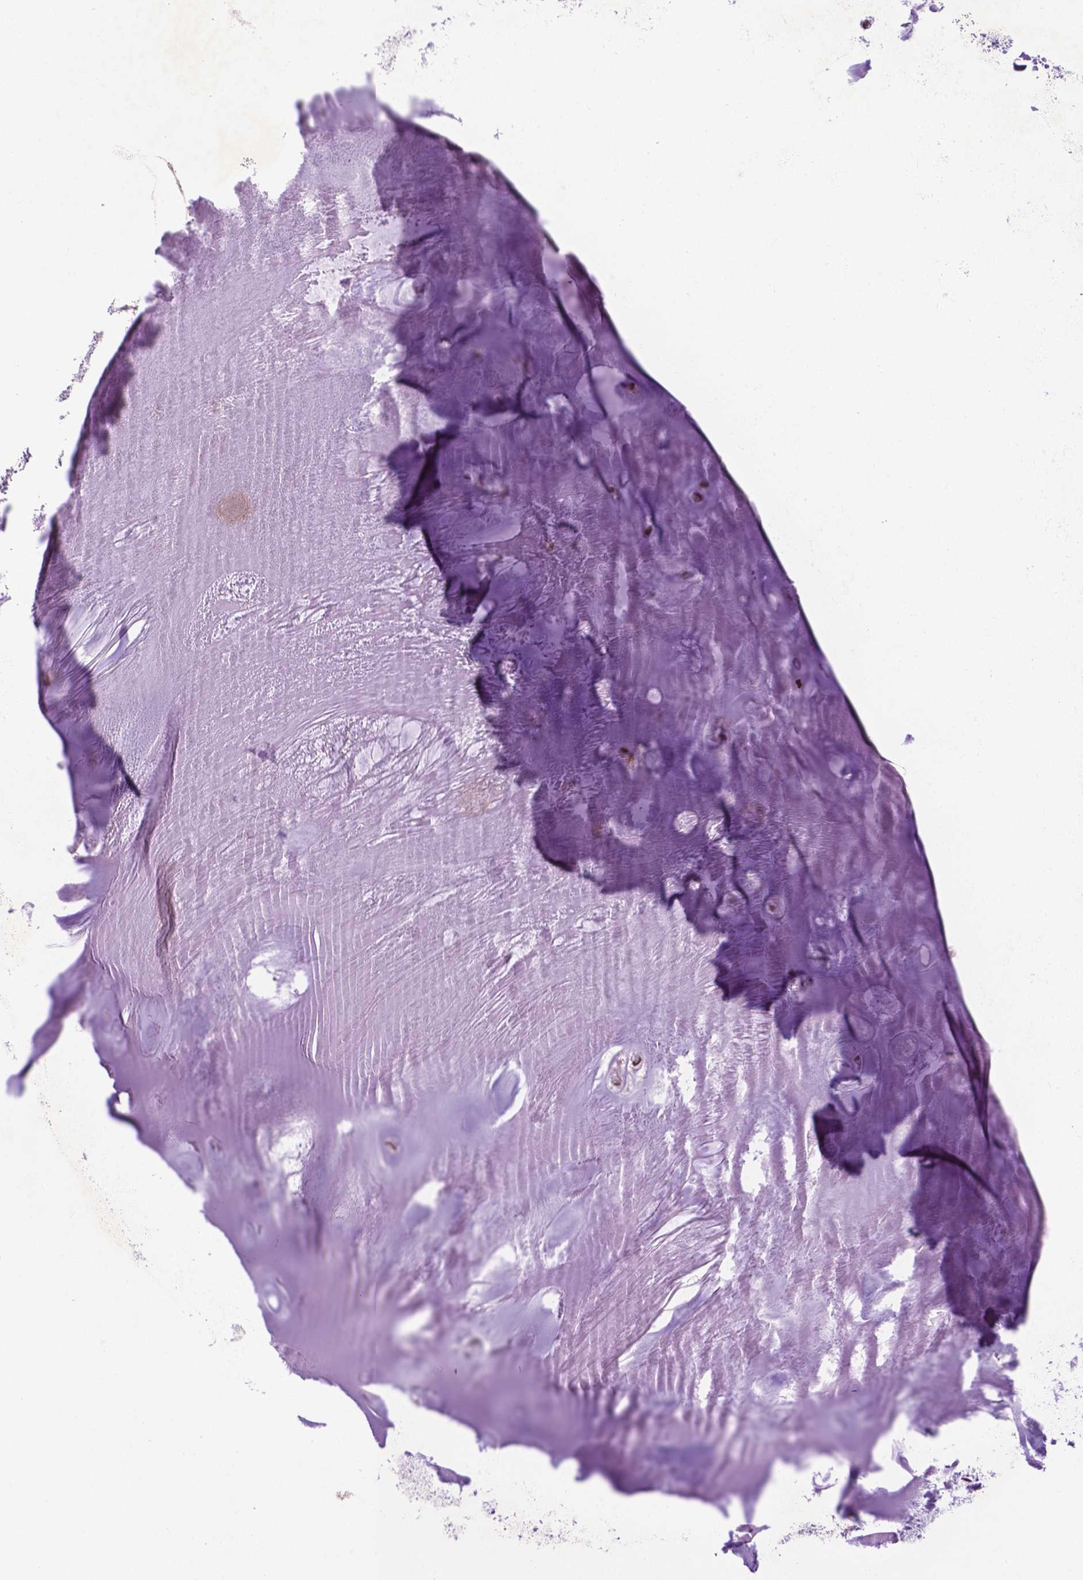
{"staining": {"intensity": "strong", "quantity": "<25%", "location": "nuclear"}, "tissue": "soft tissue", "cell_type": "Chondrocytes", "image_type": "normal", "snomed": [{"axis": "morphology", "description": "Normal tissue, NOS"}, {"axis": "morphology", "description": "Squamous cell carcinoma, NOS"}, {"axis": "topography", "description": "Cartilage tissue"}, {"axis": "topography", "description": "Bronchus"}, {"axis": "topography", "description": "Lung"}], "caption": "Immunohistochemistry (DAB (3,3'-diaminobenzidine)) staining of unremarkable soft tissue reveals strong nuclear protein staining in approximately <25% of chondrocytes.", "gene": "SIRT6", "patient": {"sex": "male", "age": 66}}